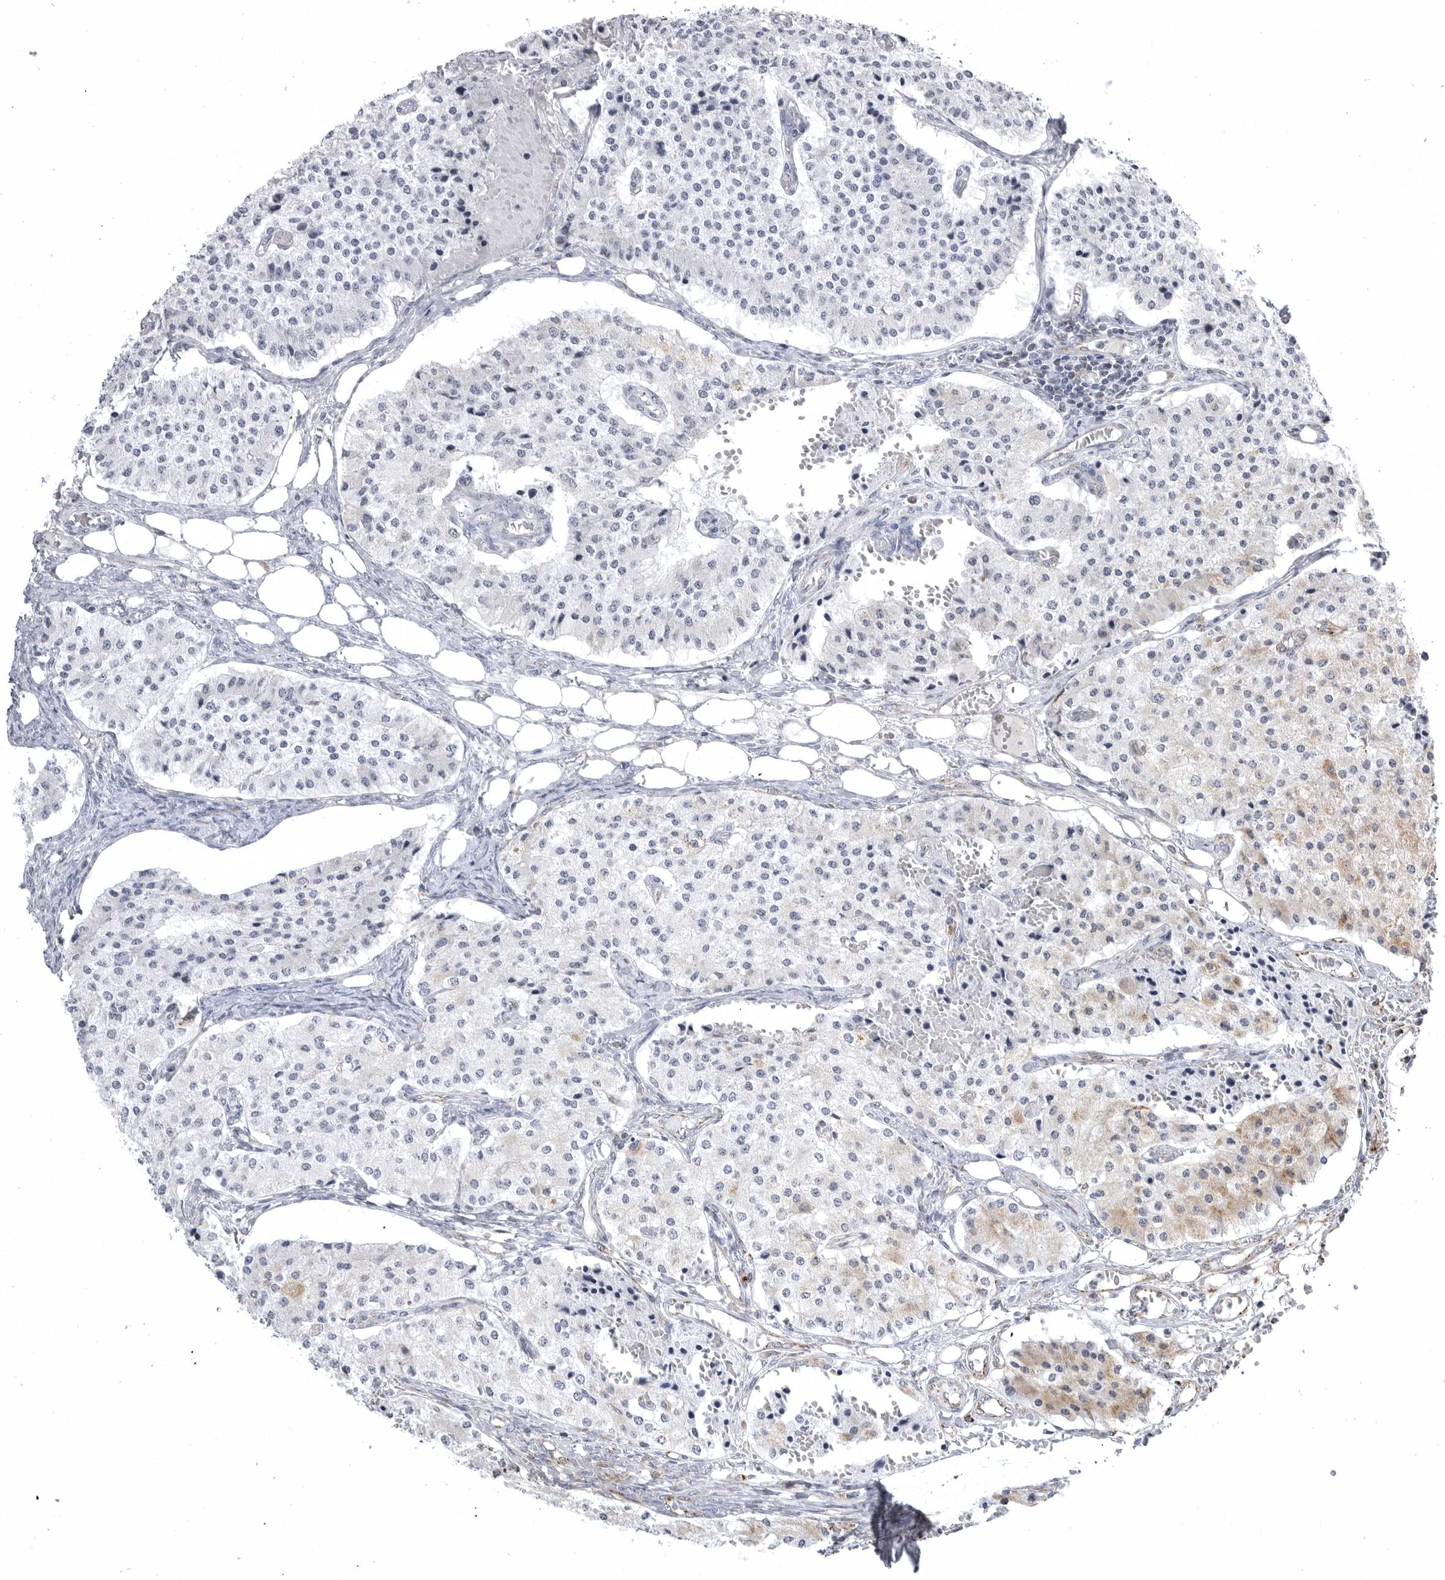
{"staining": {"intensity": "weak", "quantity": "<25%", "location": "cytoplasmic/membranous"}, "tissue": "carcinoid", "cell_type": "Tumor cells", "image_type": "cancer", "snomed": [{"axis": "morphology", "description": "Carcinoid, malignant, NOS"}, {"axis": "topography", "description": "Colon"}], "caption": "Tumor cells are negative for protein expression in human malignant carcinoid. (DAB (3,3'-diaminobenzidine) IHC, high magnification).", "gene": "TUFM", "patient": {"sex": "female", "age": 52}}